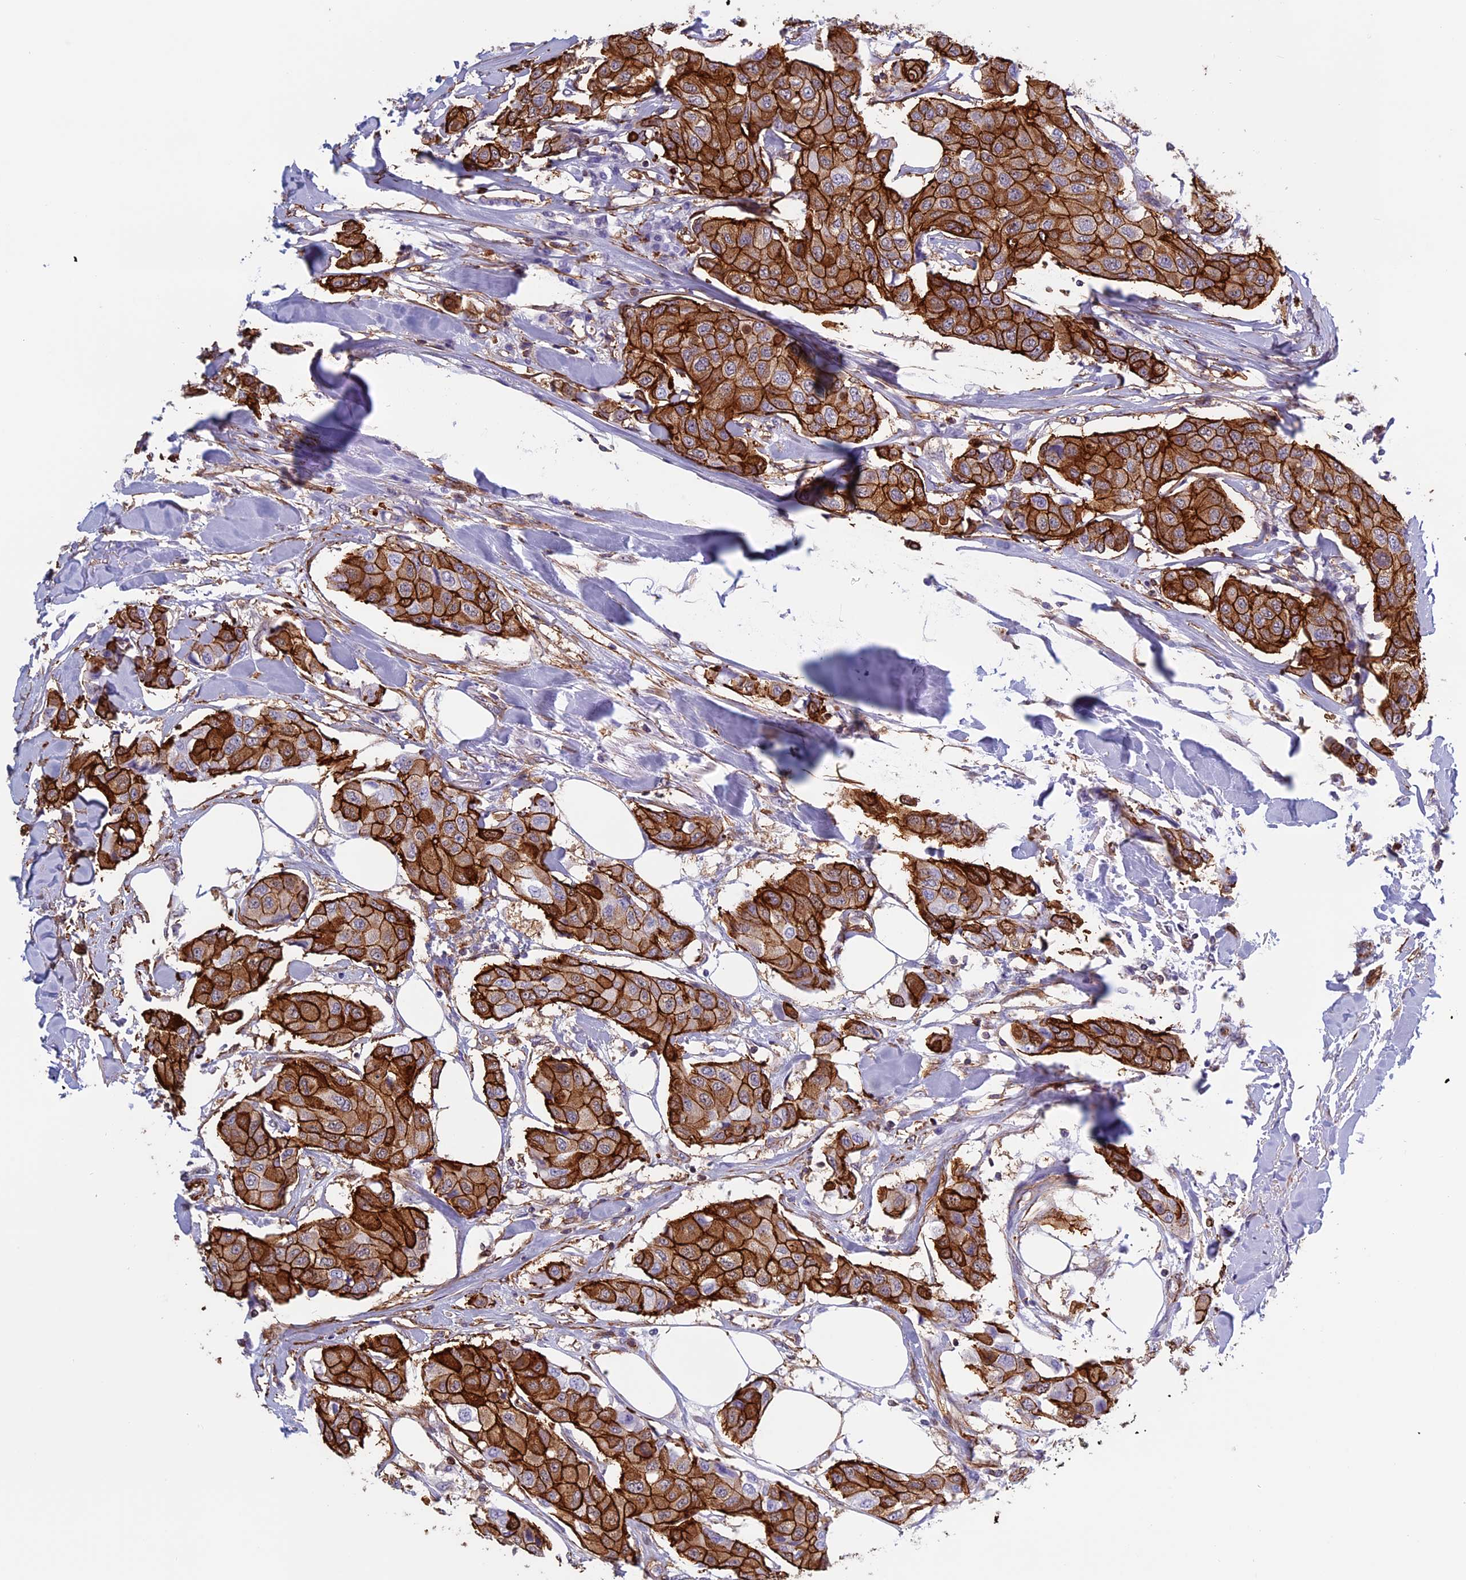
{"staining": {"intensity": "strong", "quantity": ">75%", "location": "cytoplasmic/membranous"}, "tissue": "breast cancer", "cell_type": "Tumor cells", "image_type": "cancer", "snomed": [{"axis": "morphology", "description": "Duct carcinoma"}, {"axis": "topography", "description": "Breast"}], "caption": "High-power microscopy captured an immunohistochemistry photomicrograph of infiltrating ductal carcinoma (breast), revealing strong cytoplasmic/membranous expression in approximately >75% of tumor cells.", "gene": "ANGPTL2", "patient": {"sex": "female", "age": 80}}